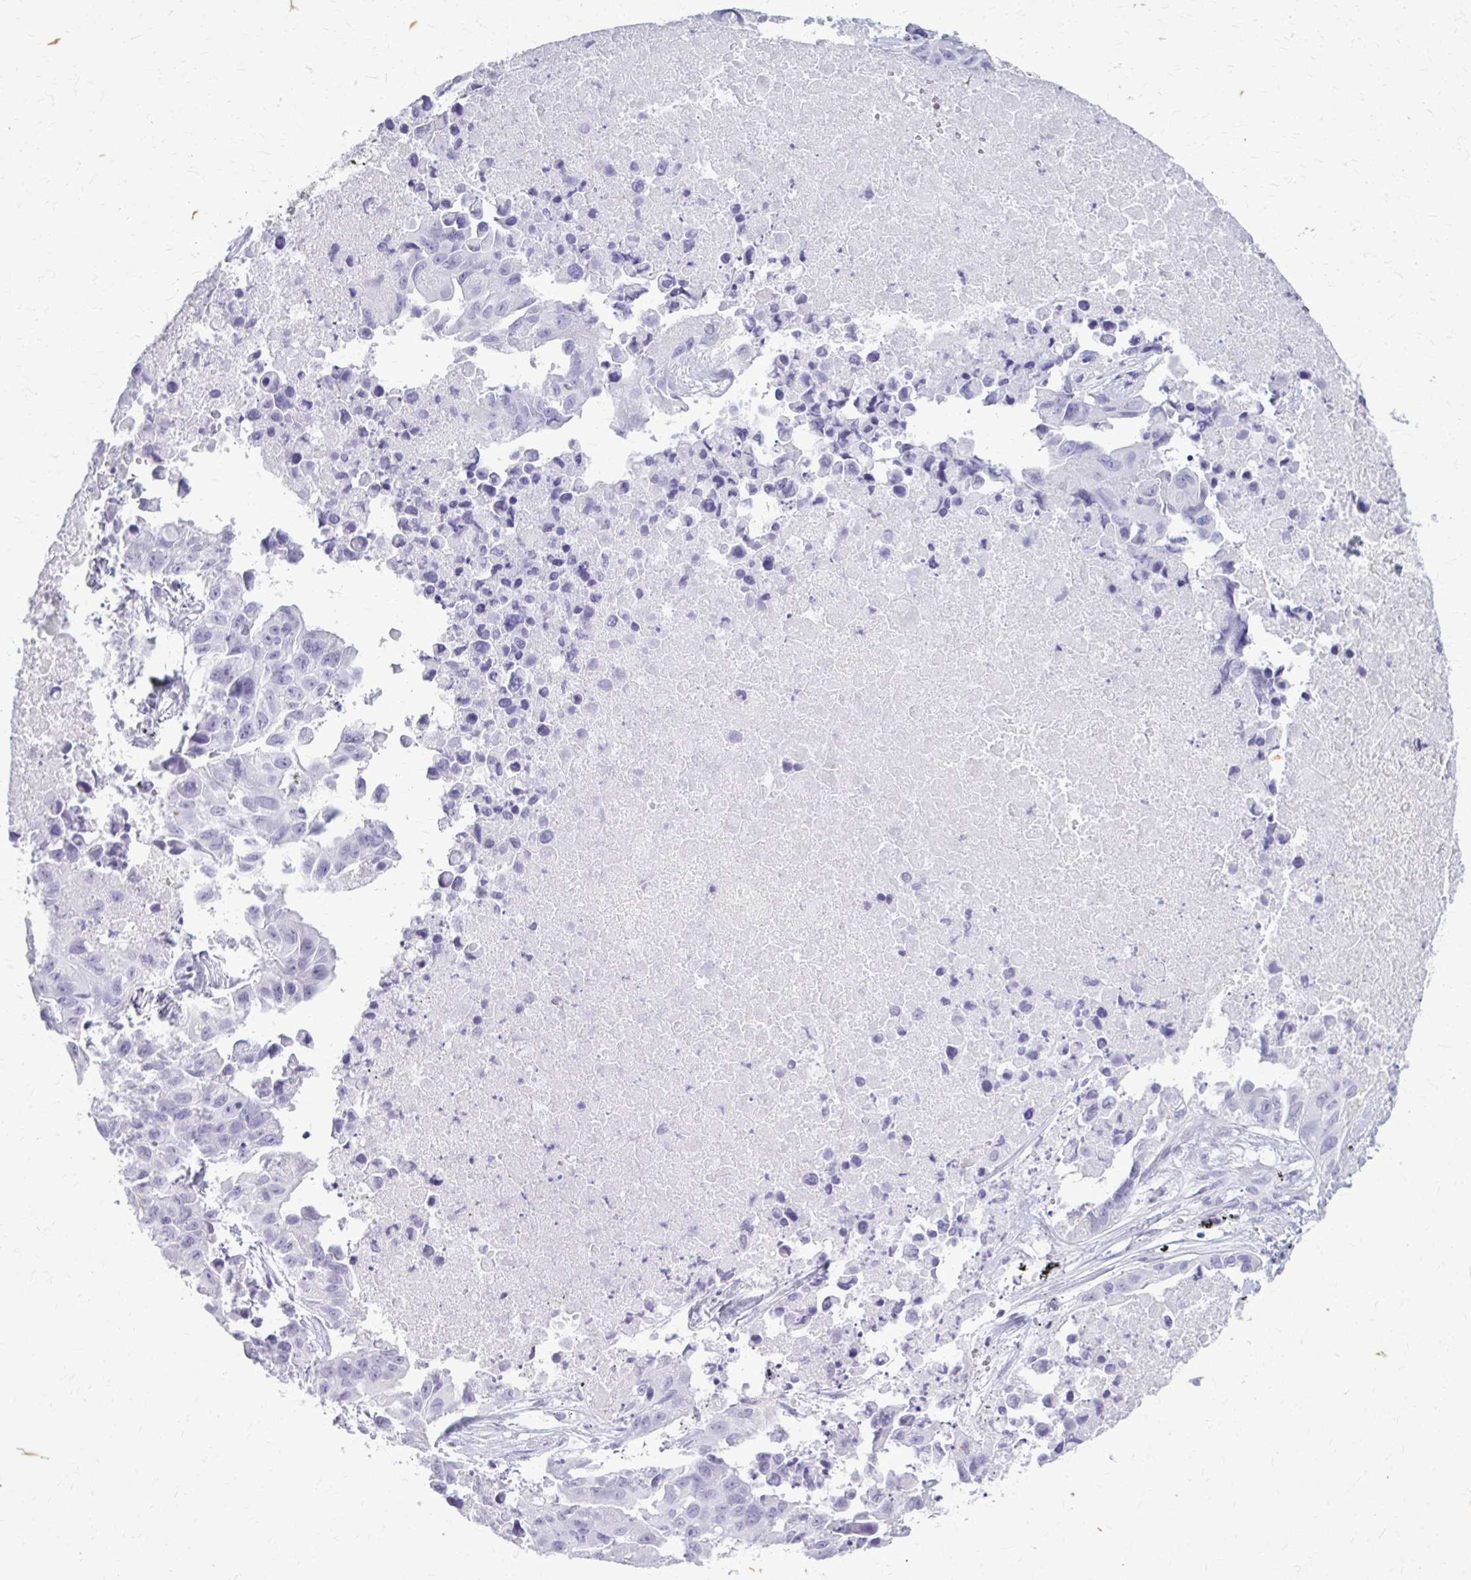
{"staining": {"intensity": "negative", "quantity": "none", "location": "none"}, "tissue": "lung cancer", "cell_type": "Tumor cells", "image_type": "cancer", "snomed": [{"axis": "morphology", "description": "Adenocarcinoma, NOS"}, {"axis": "topography", "description": "Lymph node"}, {"axis": "topography", "description": "Lung"}], "caption": "Immunohistochemistry micrograph of neoplastic tissue: lung adenocarcinoma stained with DAB reveals no significant protein expression in tumor cells.", "gene": "KRT5", "patient": {"sex": "male", "age": 64}}